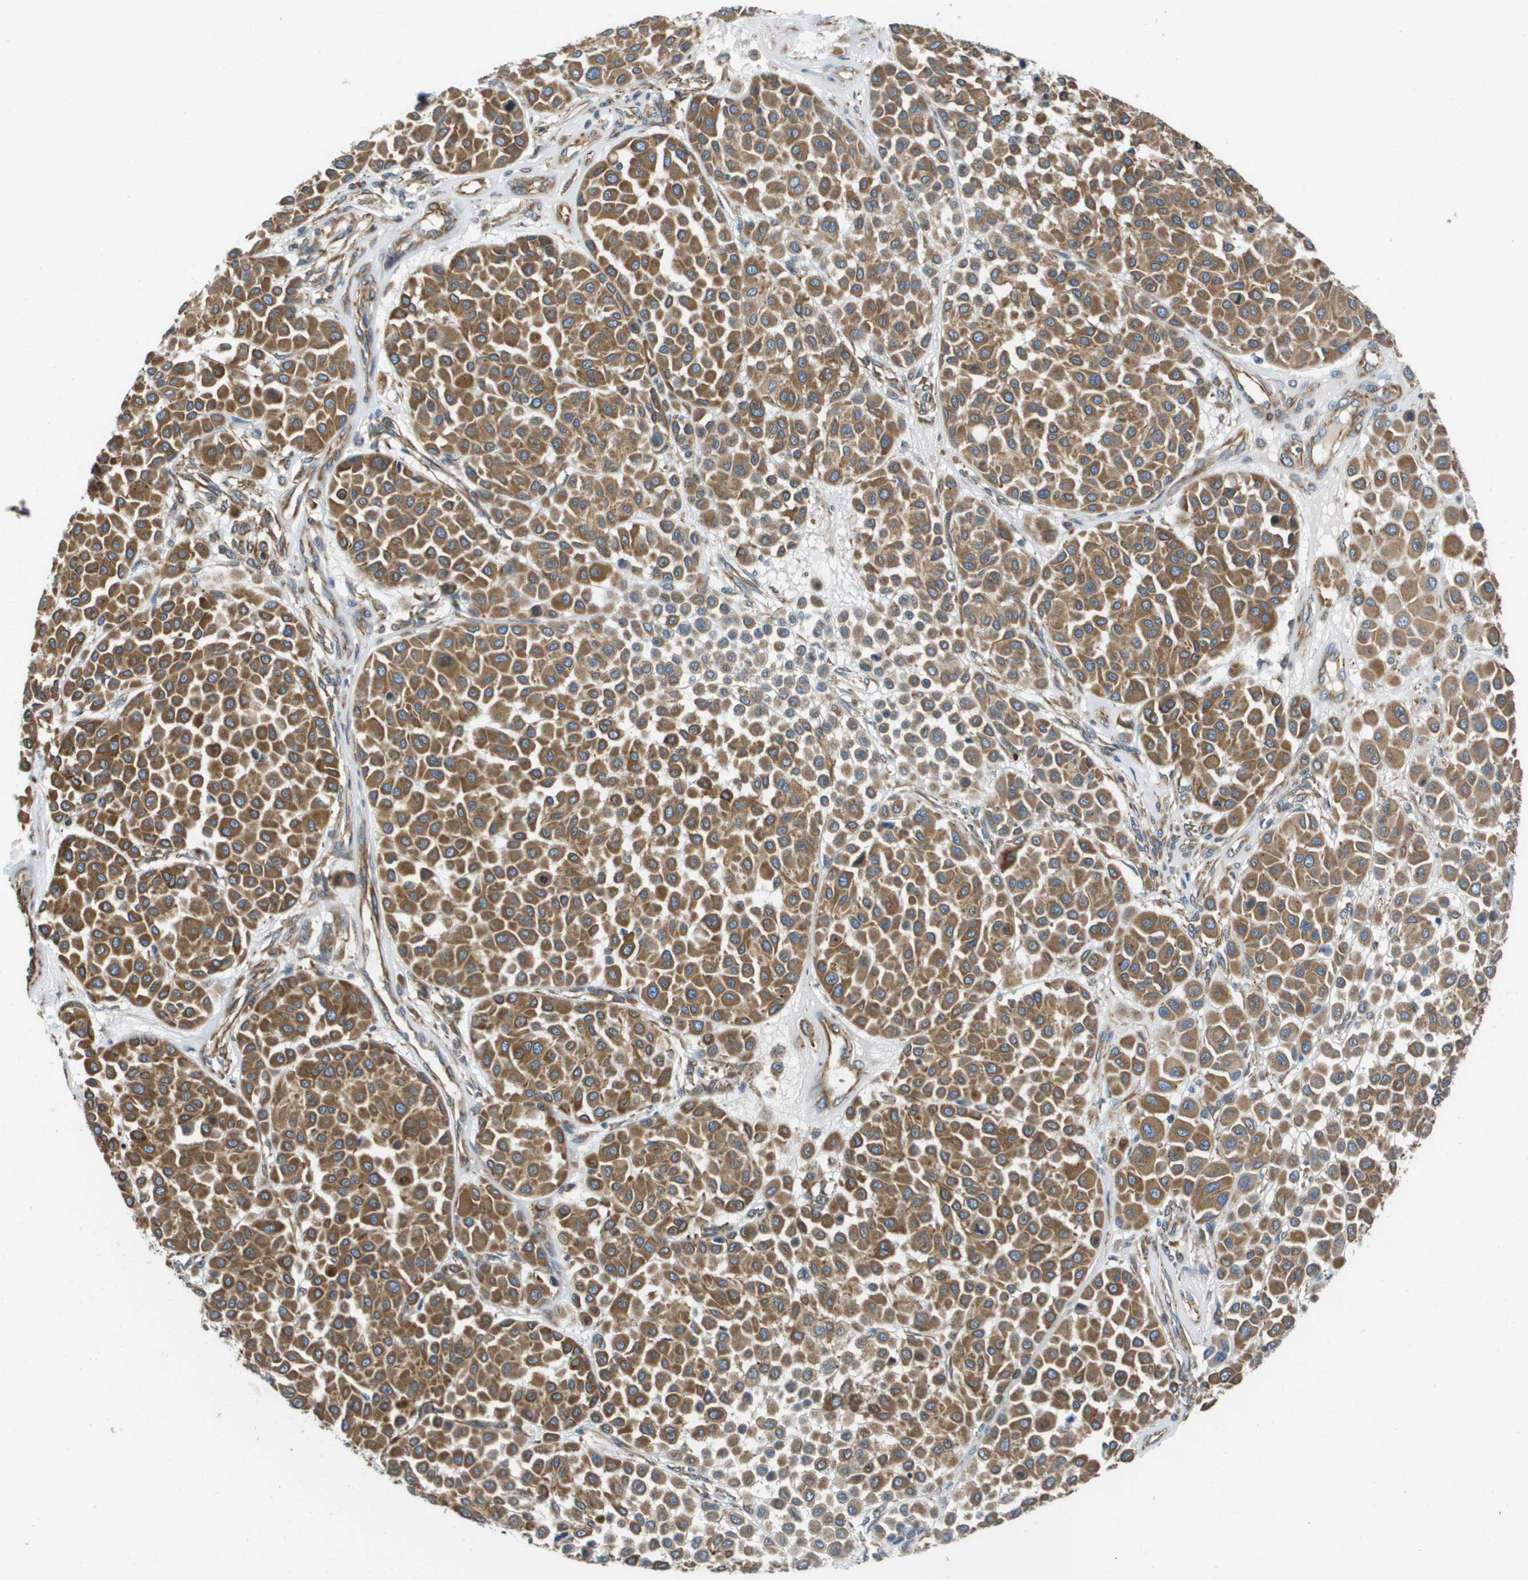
{"staining": {"intensity": "weak", "quantity": ">75%", "location": "cytoplasmic/membranous"}, "tissue": "melanoma", "cell_type": "Tumor cells", "image_type": "cancer", "snomed": [{"axis": "morphology", "description": "Malignant melanoma, Metastatic site"}, {"axis": "topography", "description": "Soft tissue"}], "caption": "Human malignant melanoma (metastatic site) stained with a brown dye reveals weak cytoplasmic/membranous positive staining in about >75% of tumor cells.", "gene": "HSD17B12", "patient": {"sex": "male", "age": 41}}